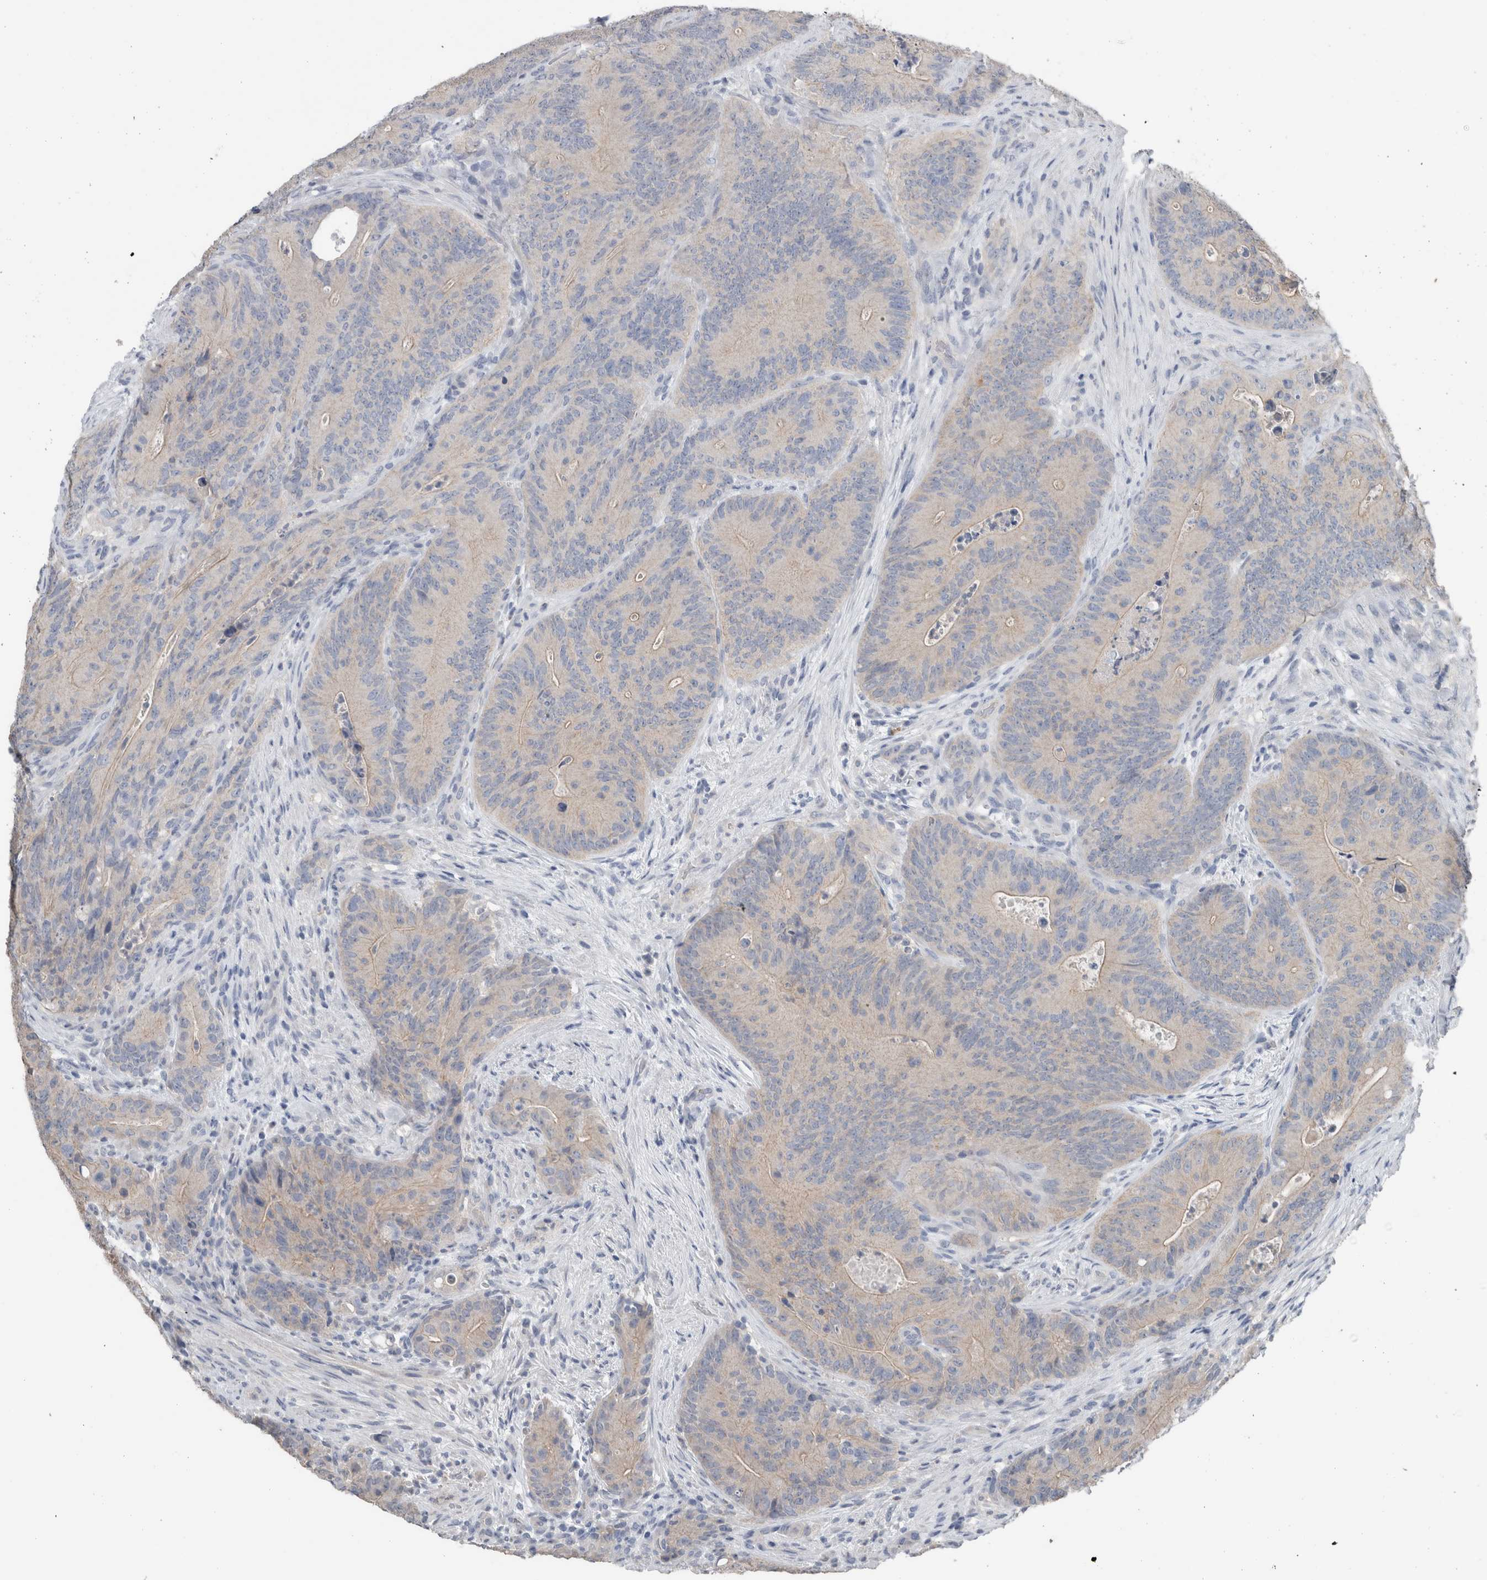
{"staining": {"intensity": "negative", "quantity": "none", "location": "none"}, "tissue": "colorectal cancer", "cell_type": "Tumor cells", "image_type": "cancer", "snomed": [{"axis": "morphology", "description": "Normal tissue, NOS"}, {"axis": "topography", "description": "Colon"}], "caption": "The immunohistochemistry image has no significant expression in tumor cells of colorectal cancer tissue.", "gene": "CRNN", "patient": {"sex": "female", "age": 82}}